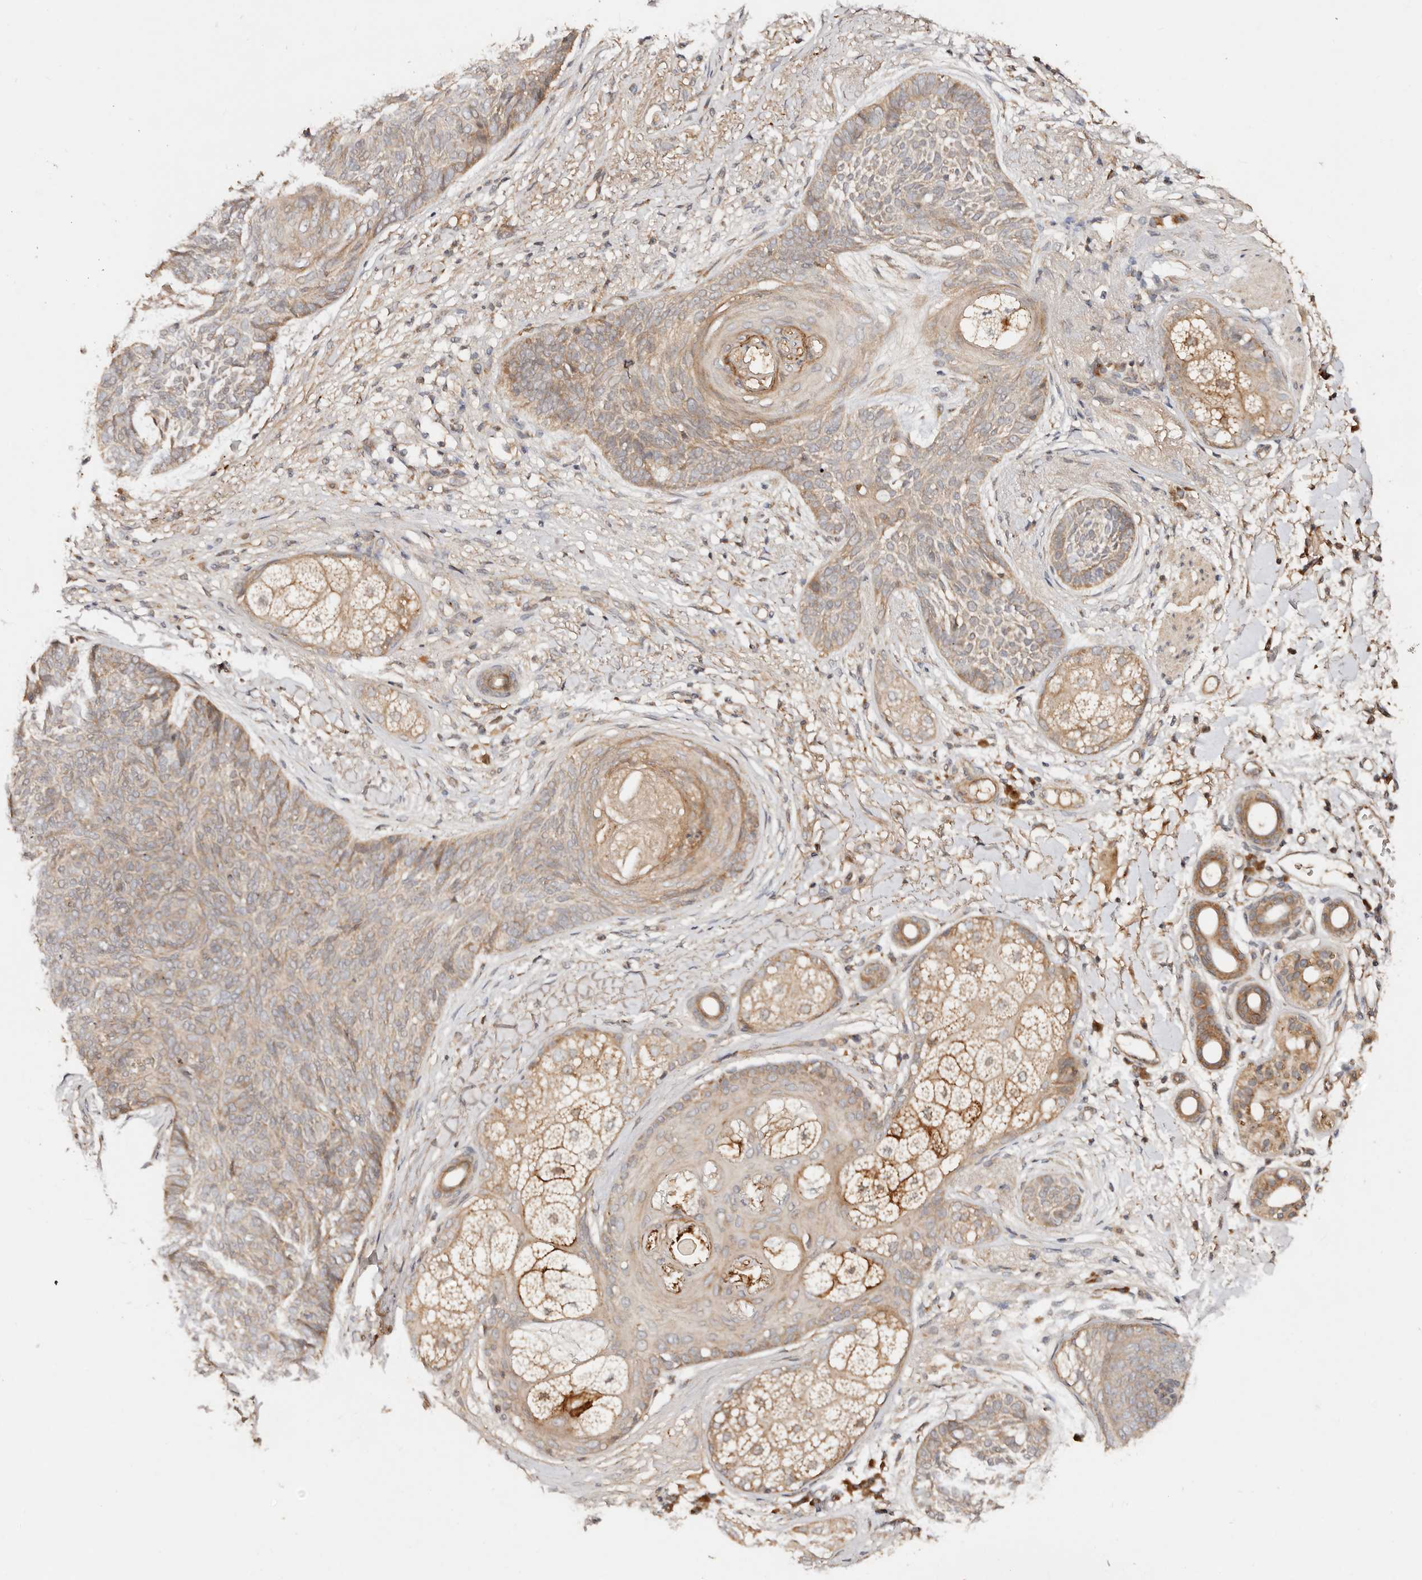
{"staining": {"intensity": "weak", "quantity": ">75%", "location": "cytoplasmic/membranous"}, "tissue": "skin cancer", "cell_type": "Tumor cells", "image_type": "cancer", "snomed": [{"axis": "morphology", "description": "Basal cell carcinoma"}, {"axis": "topography", "description": "Skin"}], "caption": "An image of skin cancer stained for a protein reveals weak cytoplasmic/membranous brown staining in tumor cells.", "gene": "DENND11", "patient": {"sex": "male", "age": 85}}